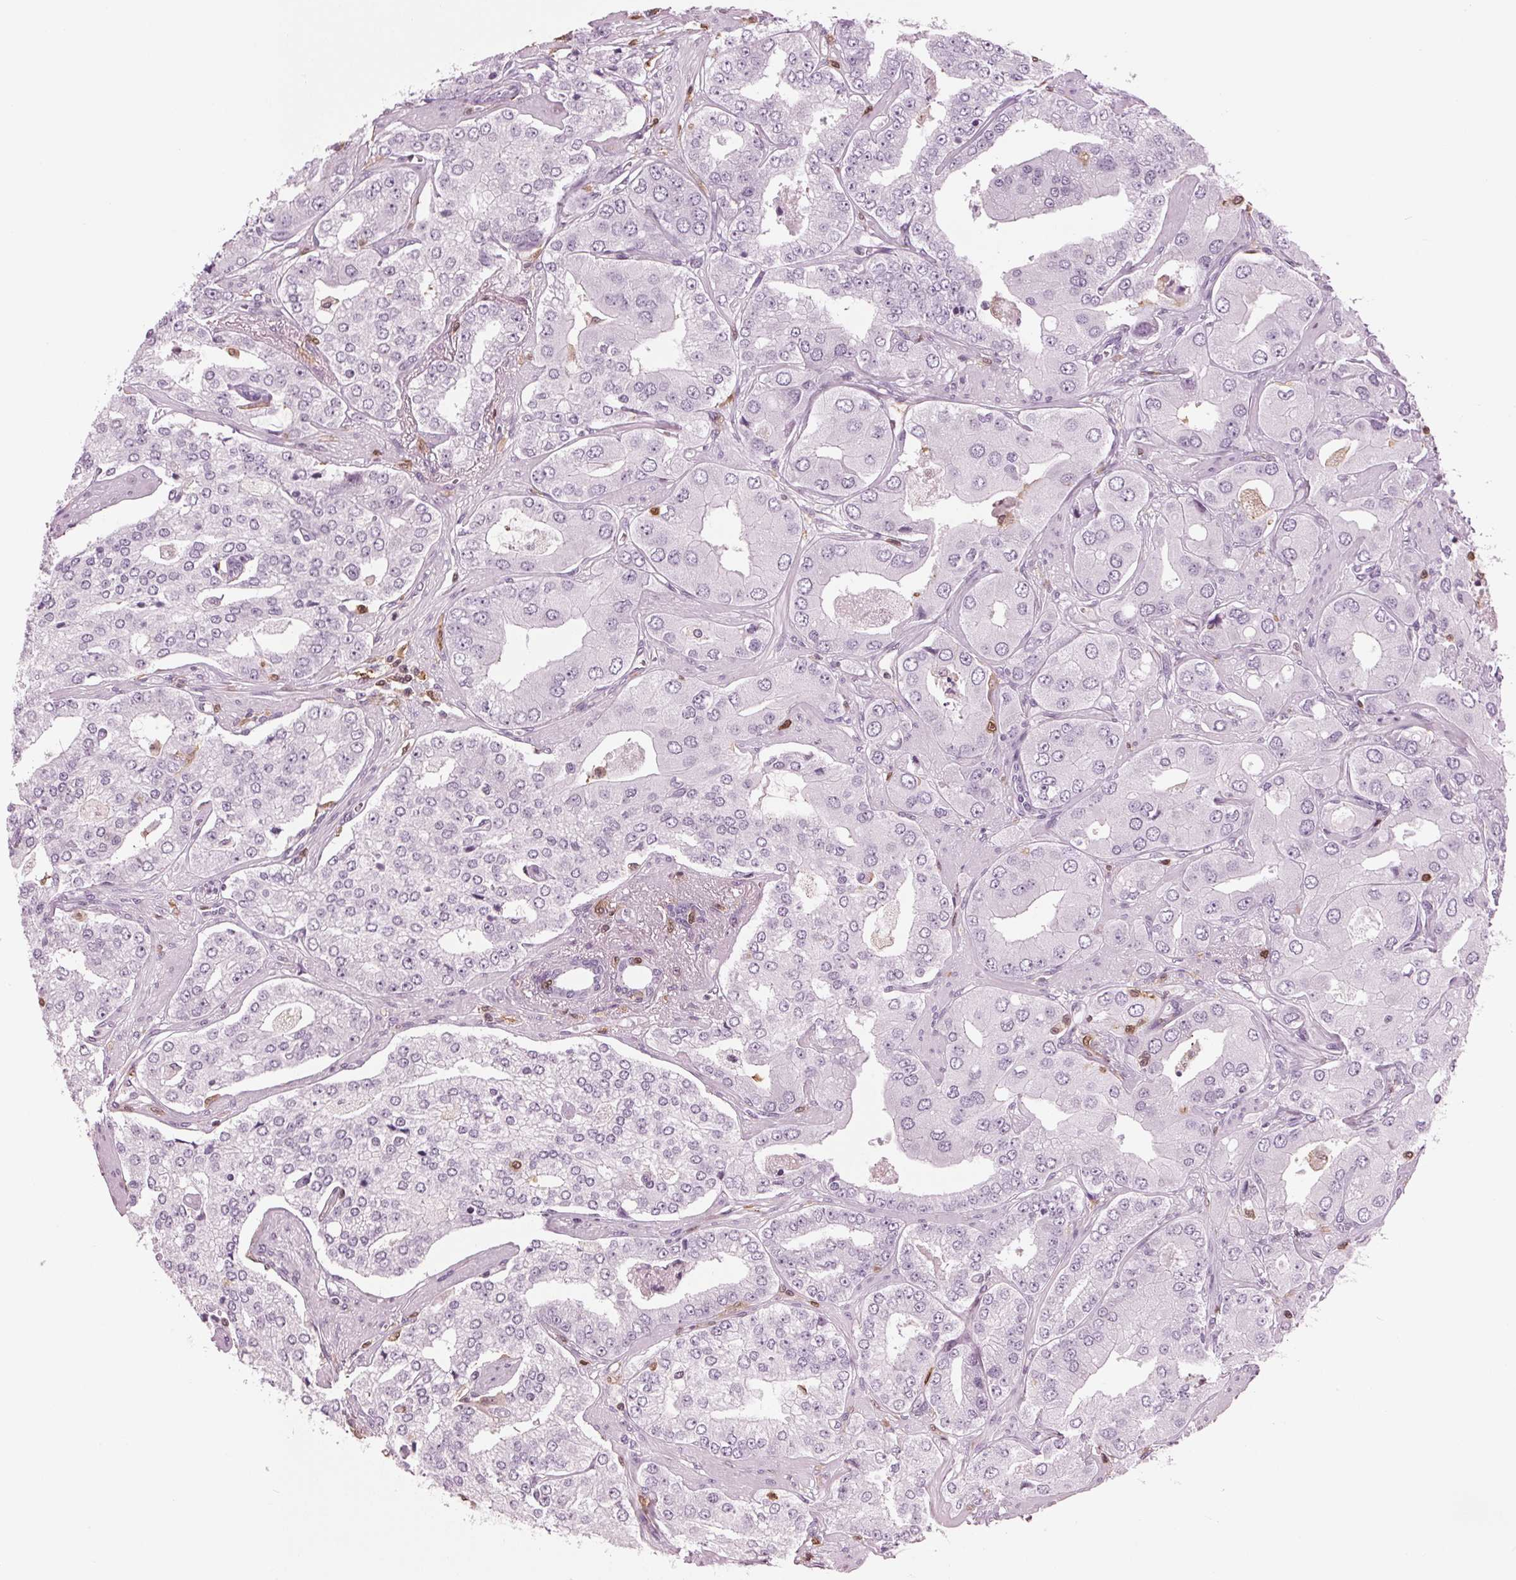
{"staining": {"intensity": "negative", "quantity": "none", "location": "none"}, "tissue": "prostate cancer", "cell_type": "Tumor cells", "image_type": "cancer", "snomed": [{"axis": "morphology", "description": "Adenocarcinoma, Low grade"}, {"axis": "topography", "description": "Prostate"}], "caption": "This is a image of immunohistochemistry (IHC) staining of prostate cancer (low-grade adenocarcinoma), which shows no staining in tumor cells.", "gene": "BTLA", "patient": {"sex": "male", "age": 60}}